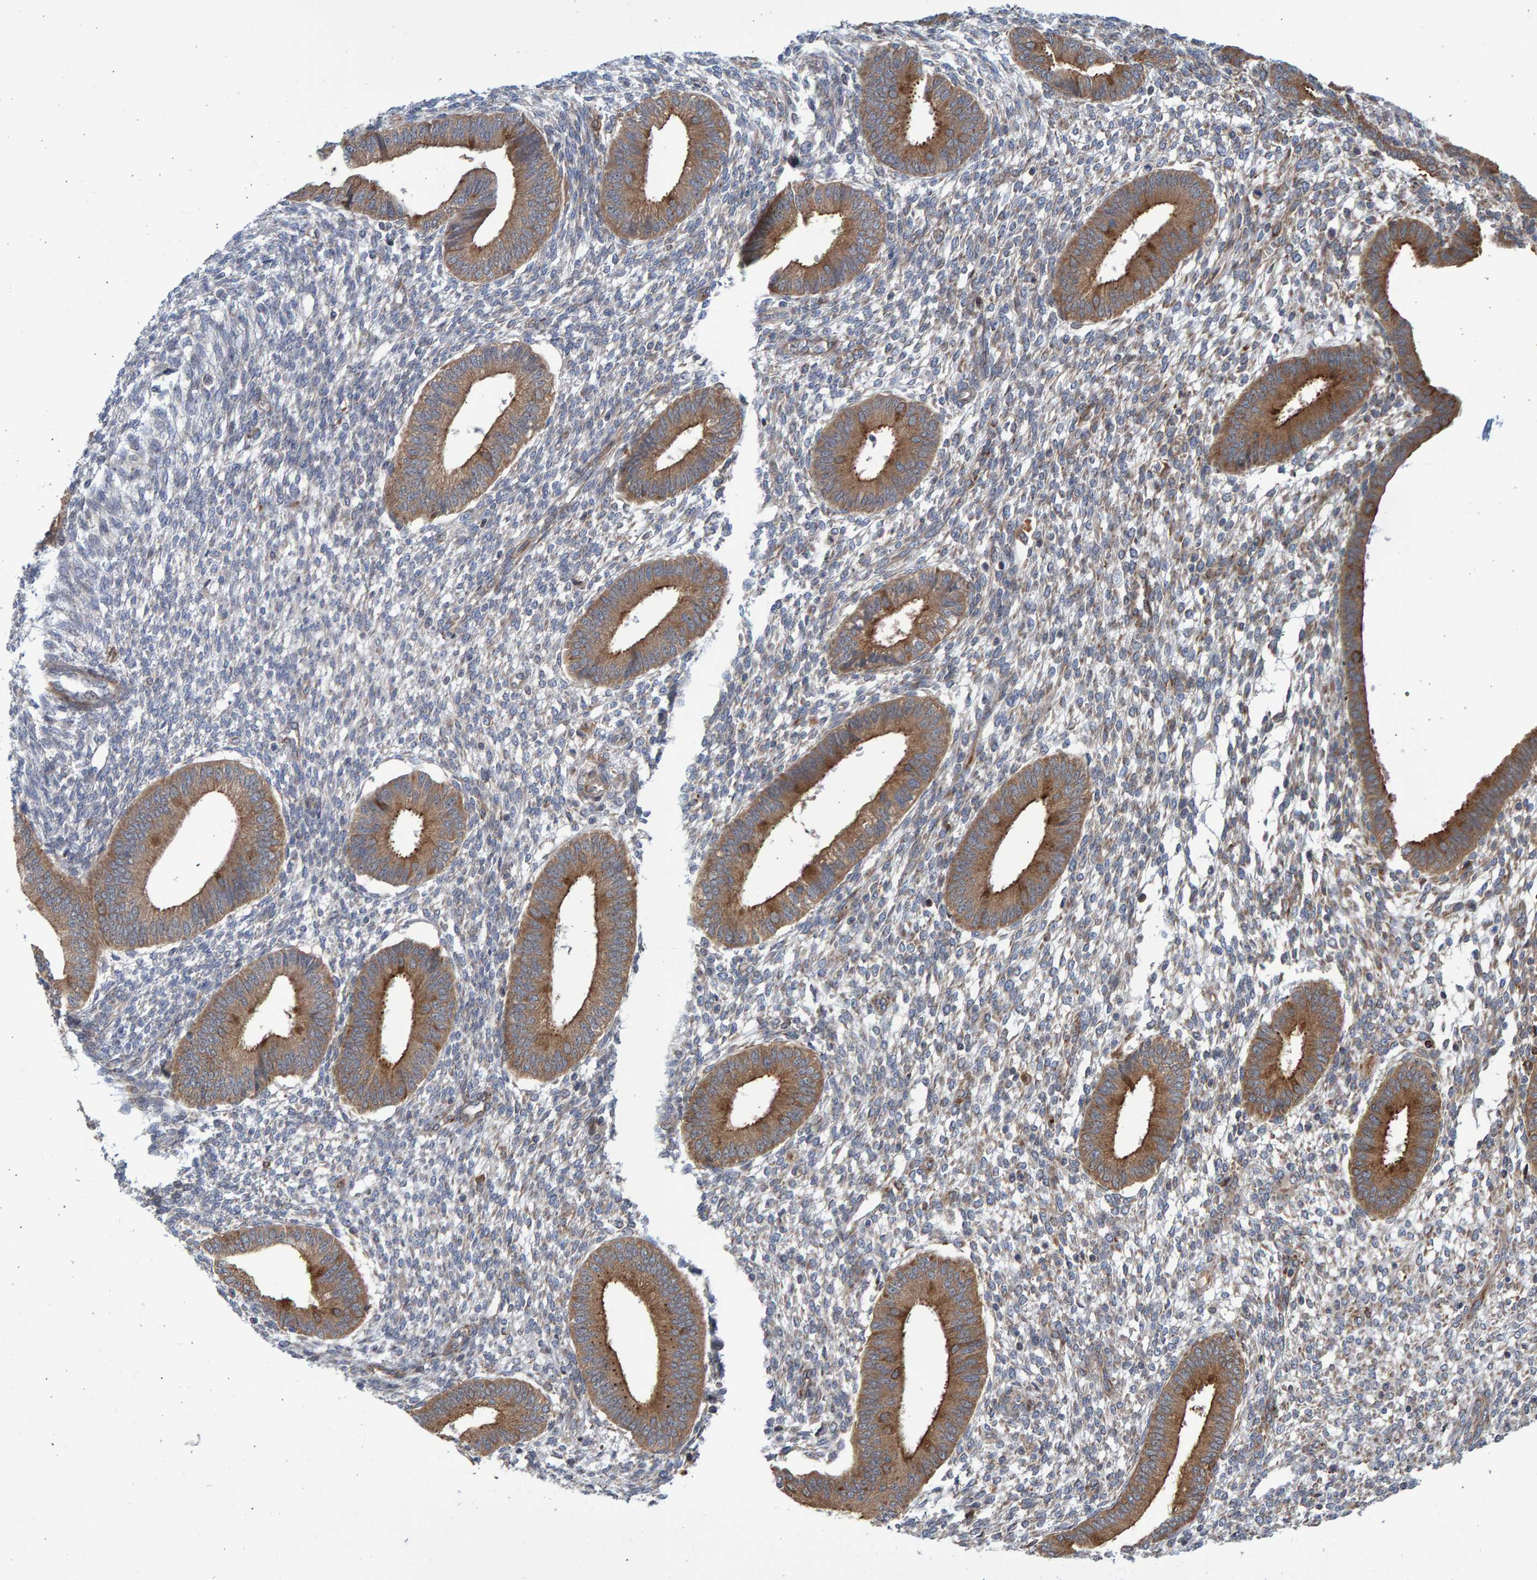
{"staining": {"intensity": "weak", "quantity": "<25%", "location": "cytoplasmic/membranous"}, "tissue": "endometrium", "cell_type": "Cells in endometrial stroma", "image_type": "normal", "snomed": [{"axis": "morphology", "description": "Normal tissue, NOS"}, {"axis": "topography", "description": "Endometrium"}], "caption": "Cells in endometrial stroma show no significant expression in normal endometrium.", "gene": "LRBA", "patient": {"sex": "female", "age": 46}}